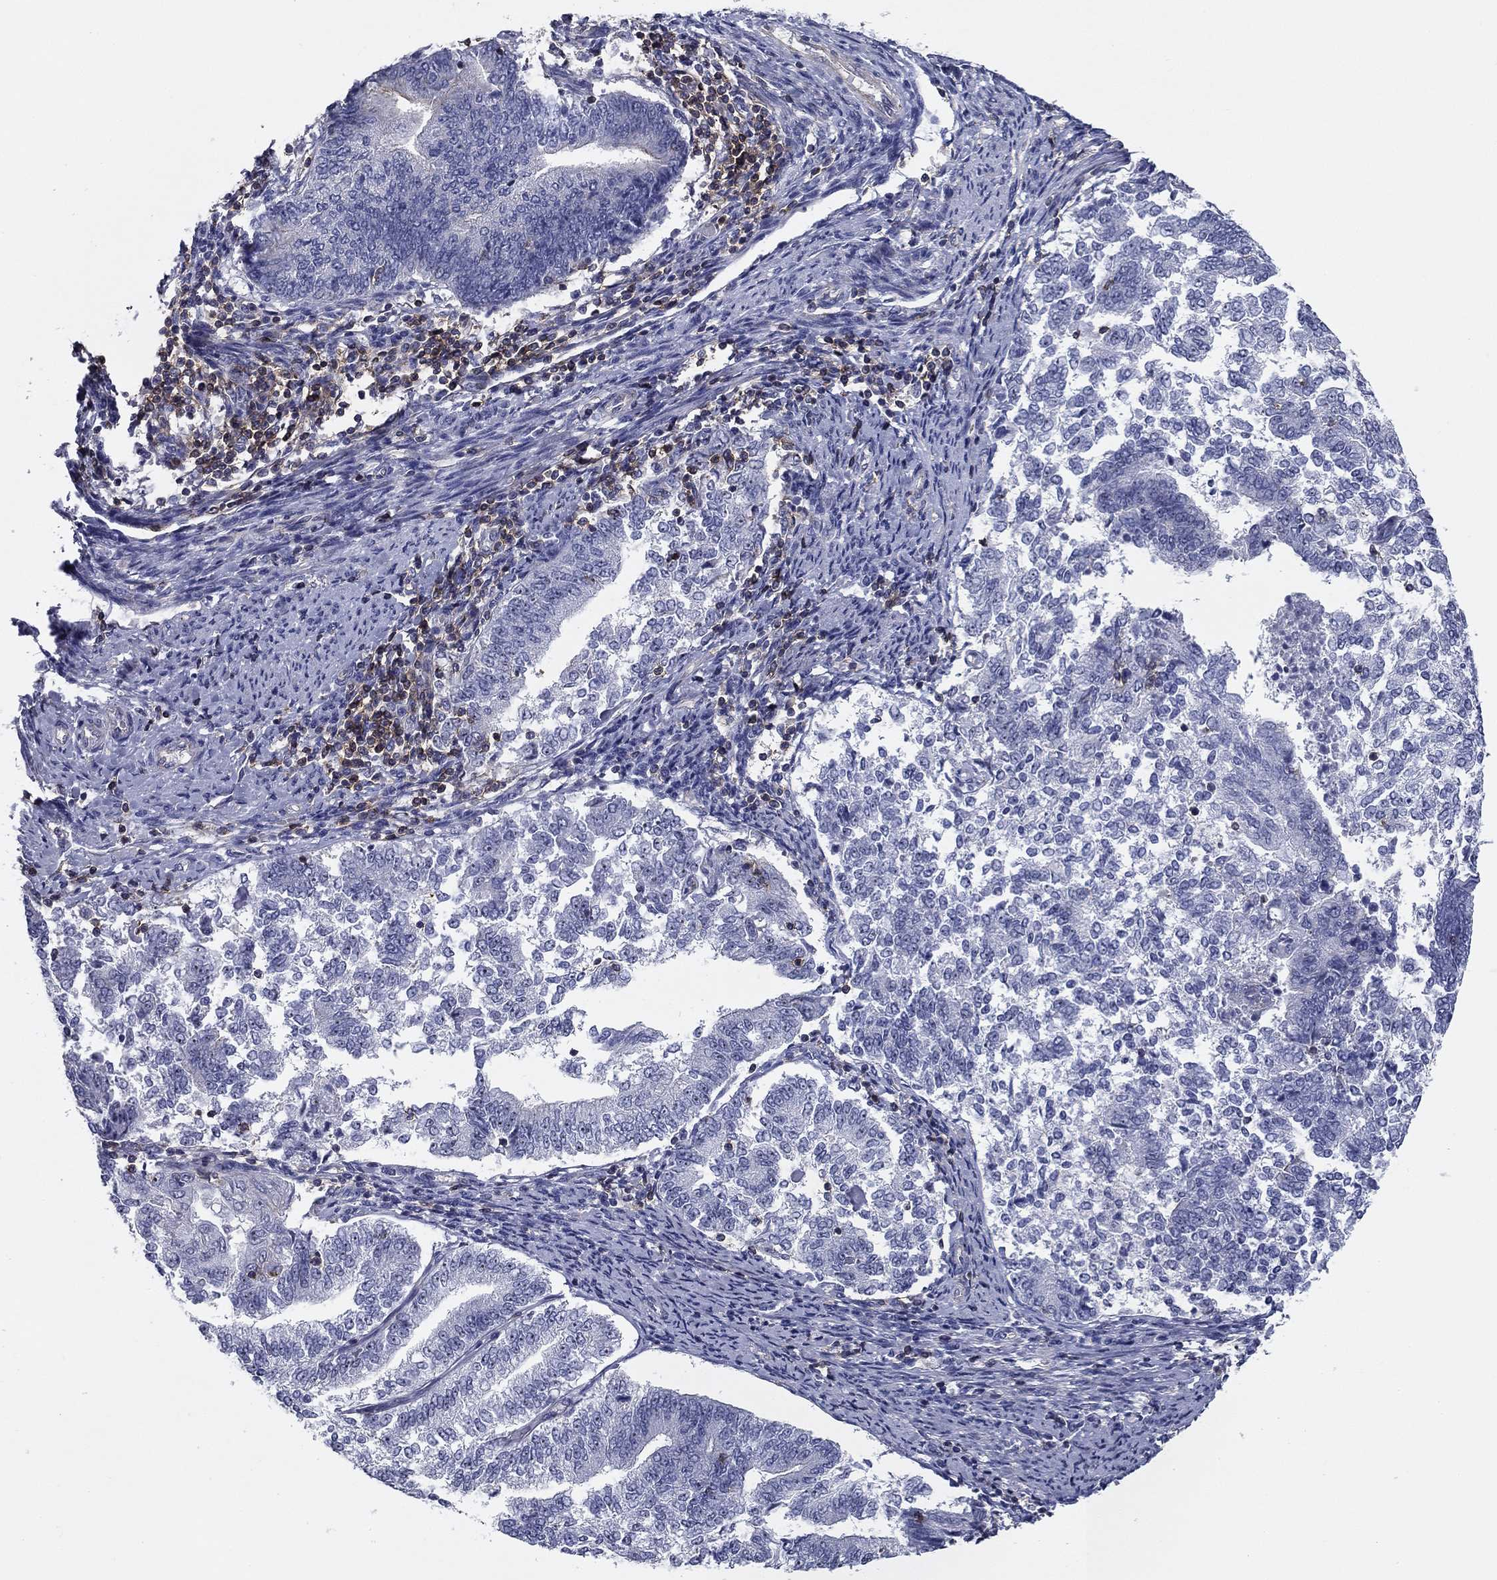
{"staining": {"intensity": "negative", "quantity": "none", "location": "none"}, "tissue": "endometrial cancer", "cell_type": "Tumor cells", "image_type": "cancer", "snomed": [{"axis": "morphology", "description": "Adenocarcinoma, NOS"}, {"axis": "topography", "description": "Endometrium"}], "caption": "The IHC histopathology image has no significant expression in tumor cells of endometrial cancer (adenocarcinoma) tissue.", "gene": "SIT1", "patient": {"sex": "female", "age": 65}}